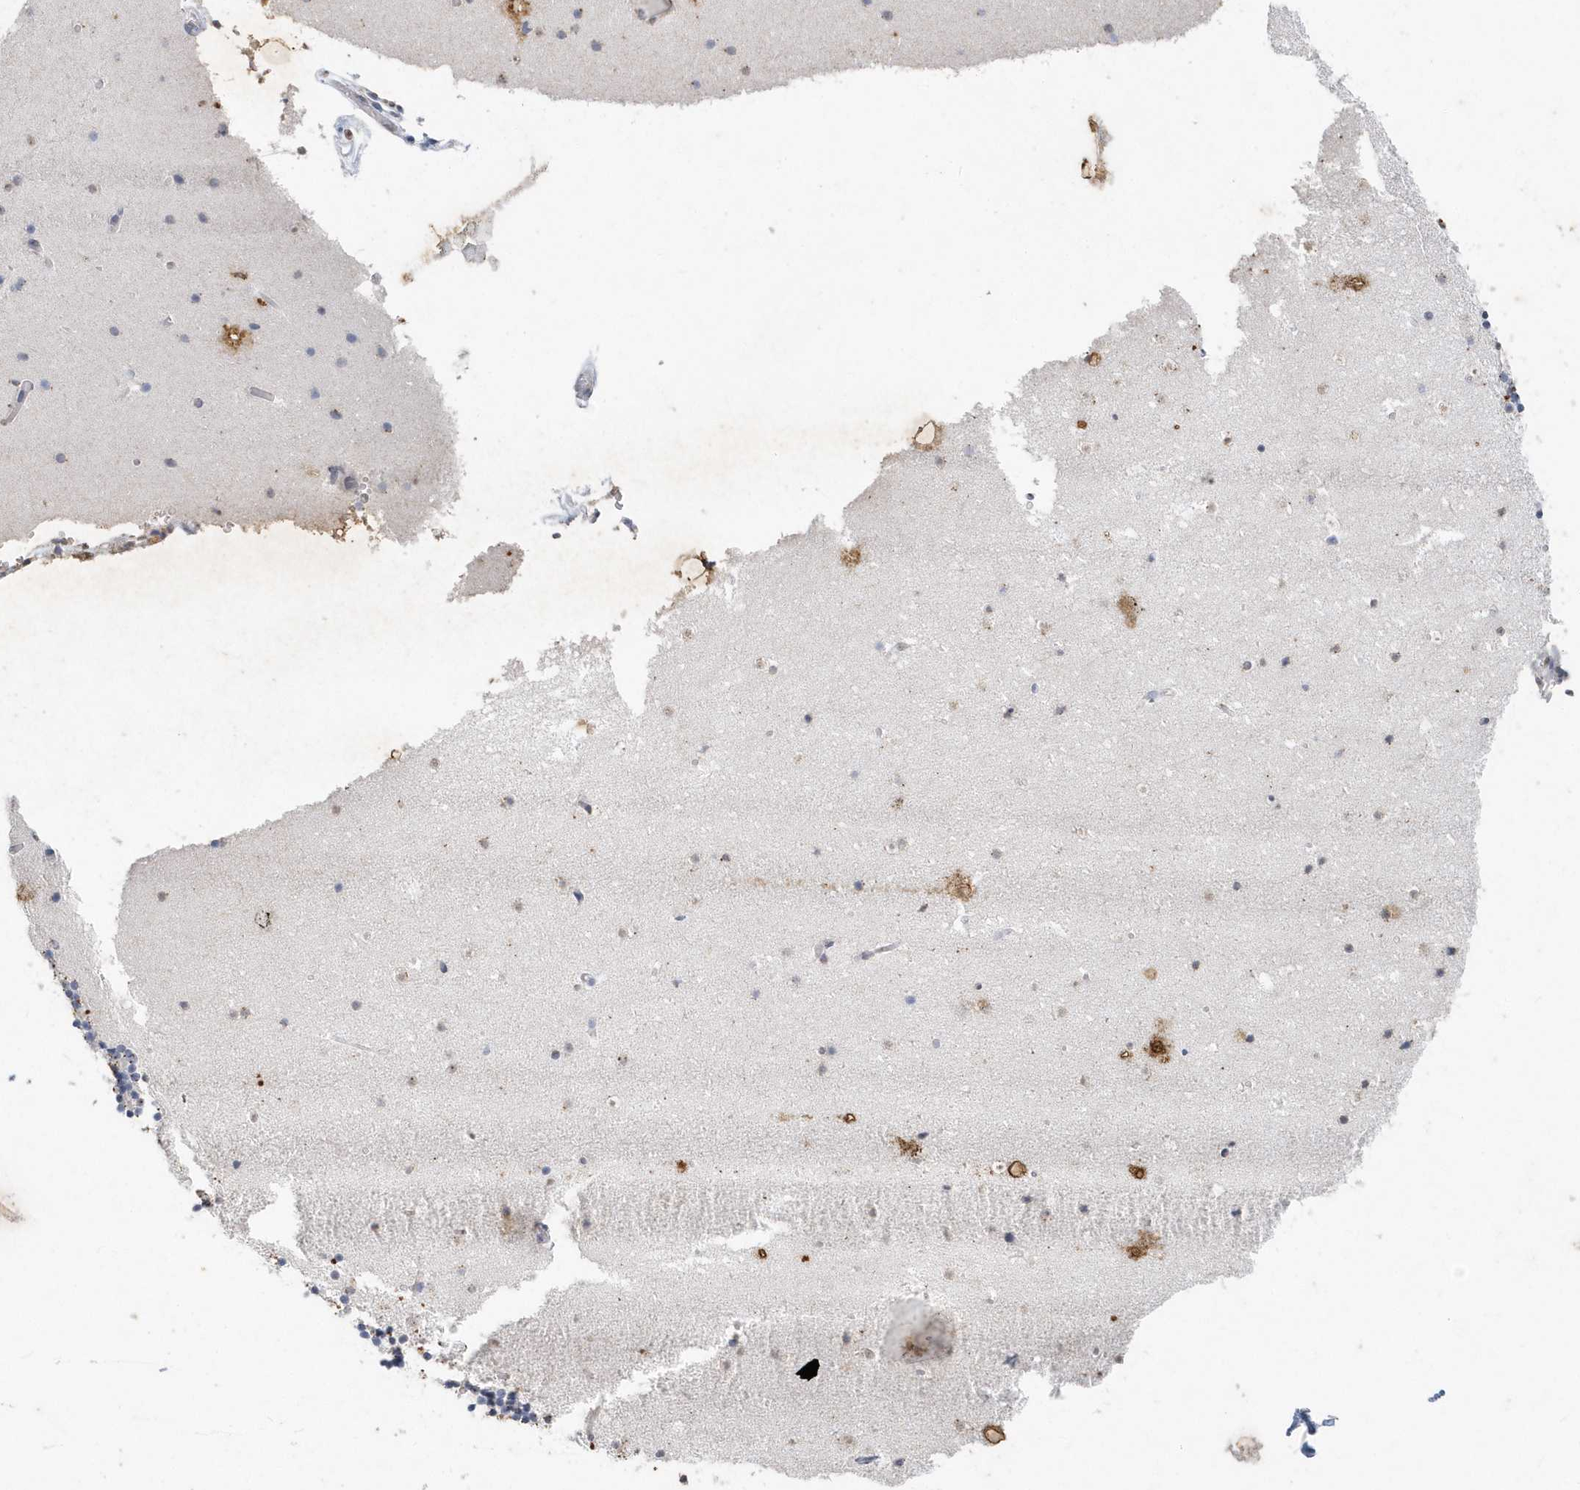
{"staining": {"intensity": "weak", "quantity": "25%-75%", "location": "cytoplasmic/membranous"}, "tissue": "cerebellum", "cell_type": "Cells in granular layer", "image_type": "normal", "snomed": [{"axis": "morphology", "description": "Normal tissue, NOS"}, {"axis": "topography", "description": "Cerebellum"}], "caption": "The micrograph exhibits immunohistochemical staining of unremarkable cerebellum. There is weak cytoplasmic/membranous staining is identified in about 25%-75% of cells in granular layer. (DAB (3,3'-diaminobenzidine) = brown stain, brightfield microscopy at high magnification).", "gene": "PDCD1", "patient": {"sex": "male", "age": 57}}